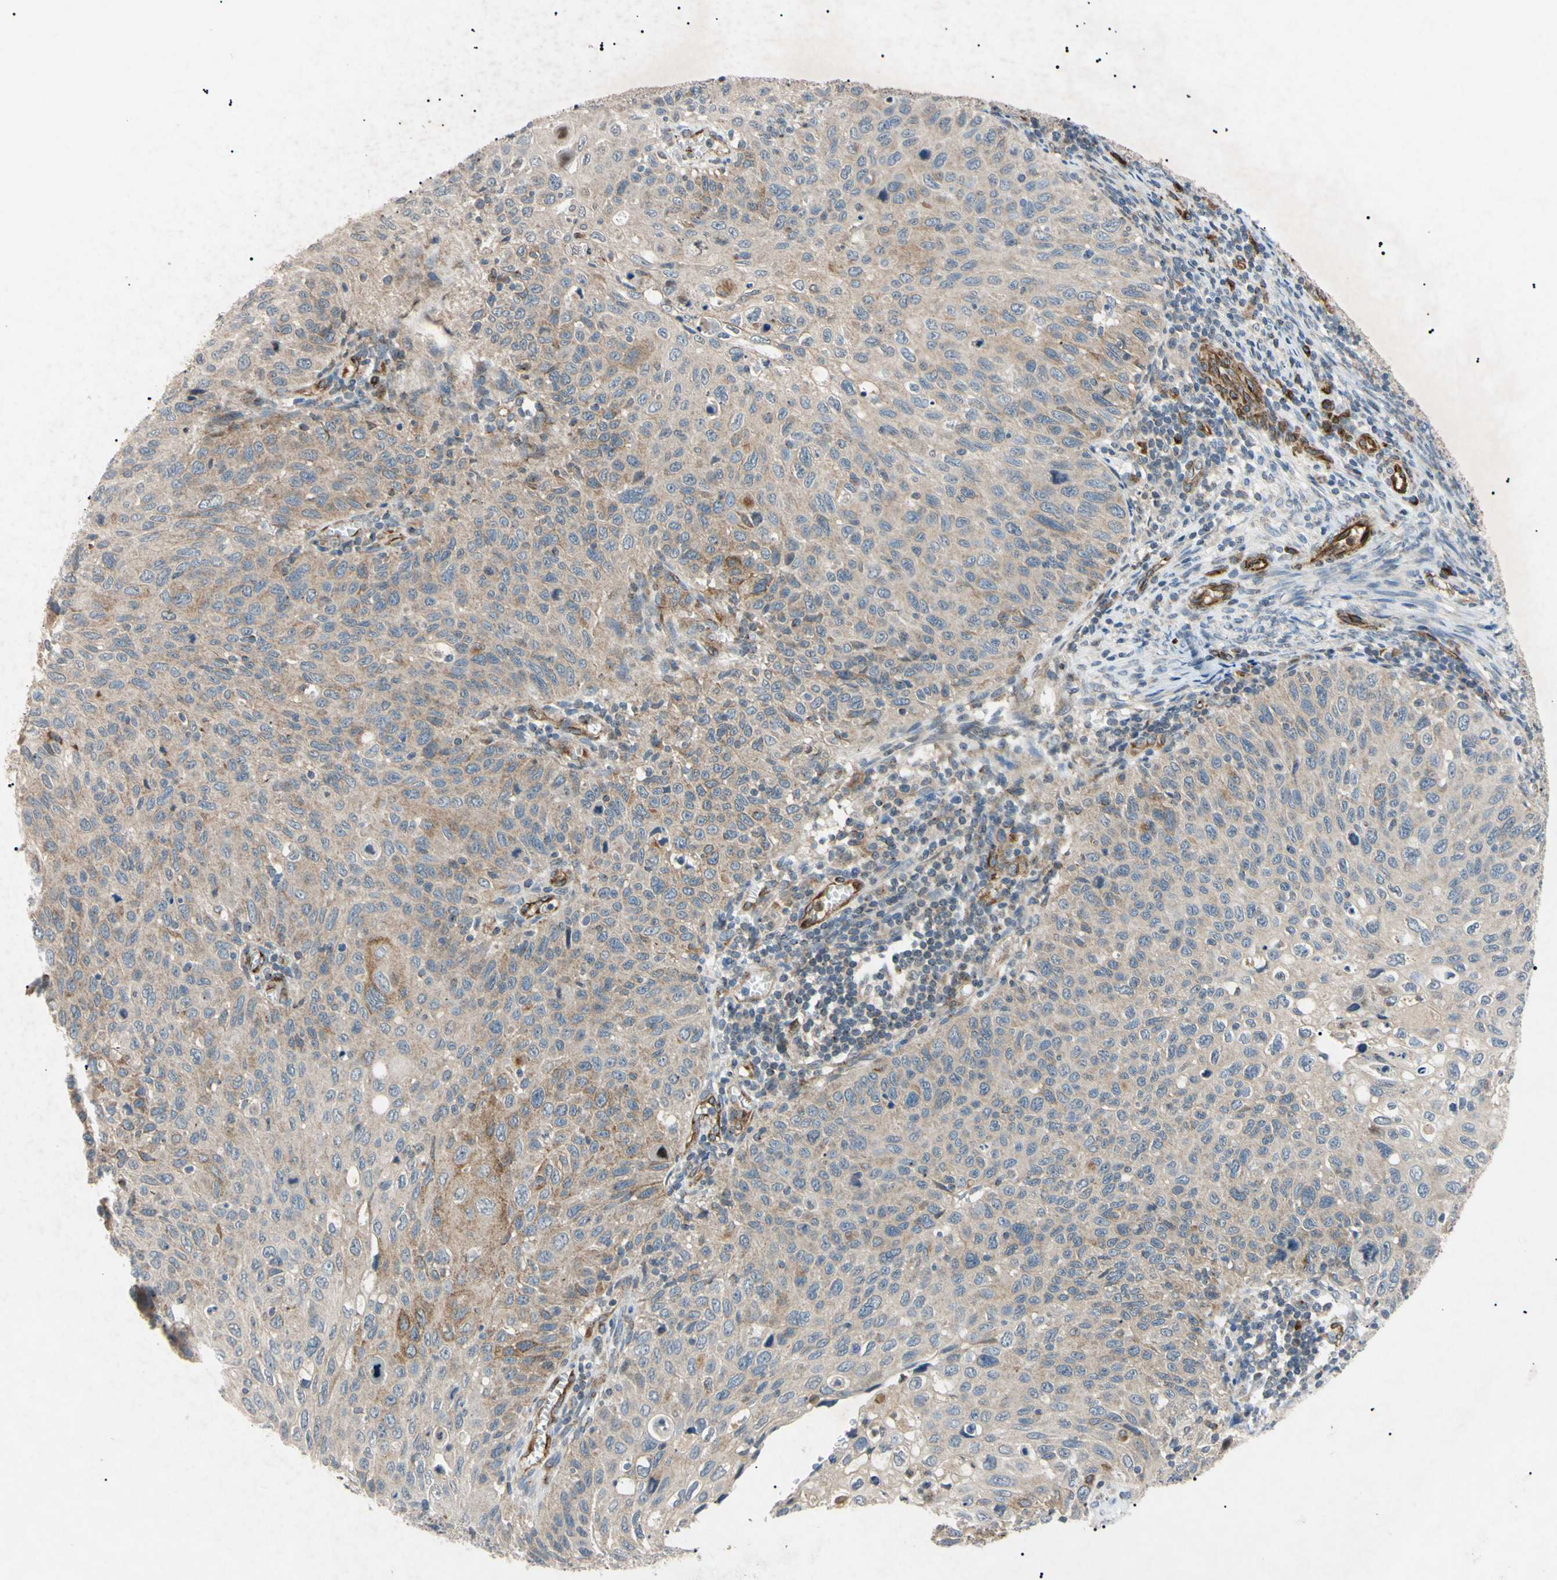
{"staining": {"intensity": "moderate", "quantity": "<25%", "location": "cytoplasmic/membranous"}, "tissue": "cervical cancer", "cell_type": "Tumor cells", "image_type": "cancer", "snomed": [{"axis": "morphology", "description": "Squamous cell carcinoma, NOS"}, {"axis": "topography", "description": "Cervix"}], "caption": "Brown immunohistochemical staining in human cervical squamous cell carcinoma displays moderate cytoplasmic/membranous staining in approximately <25% of tumor cells.", "gene": "TUBB4A", "patient": {"sex": "female", "age": 70}}